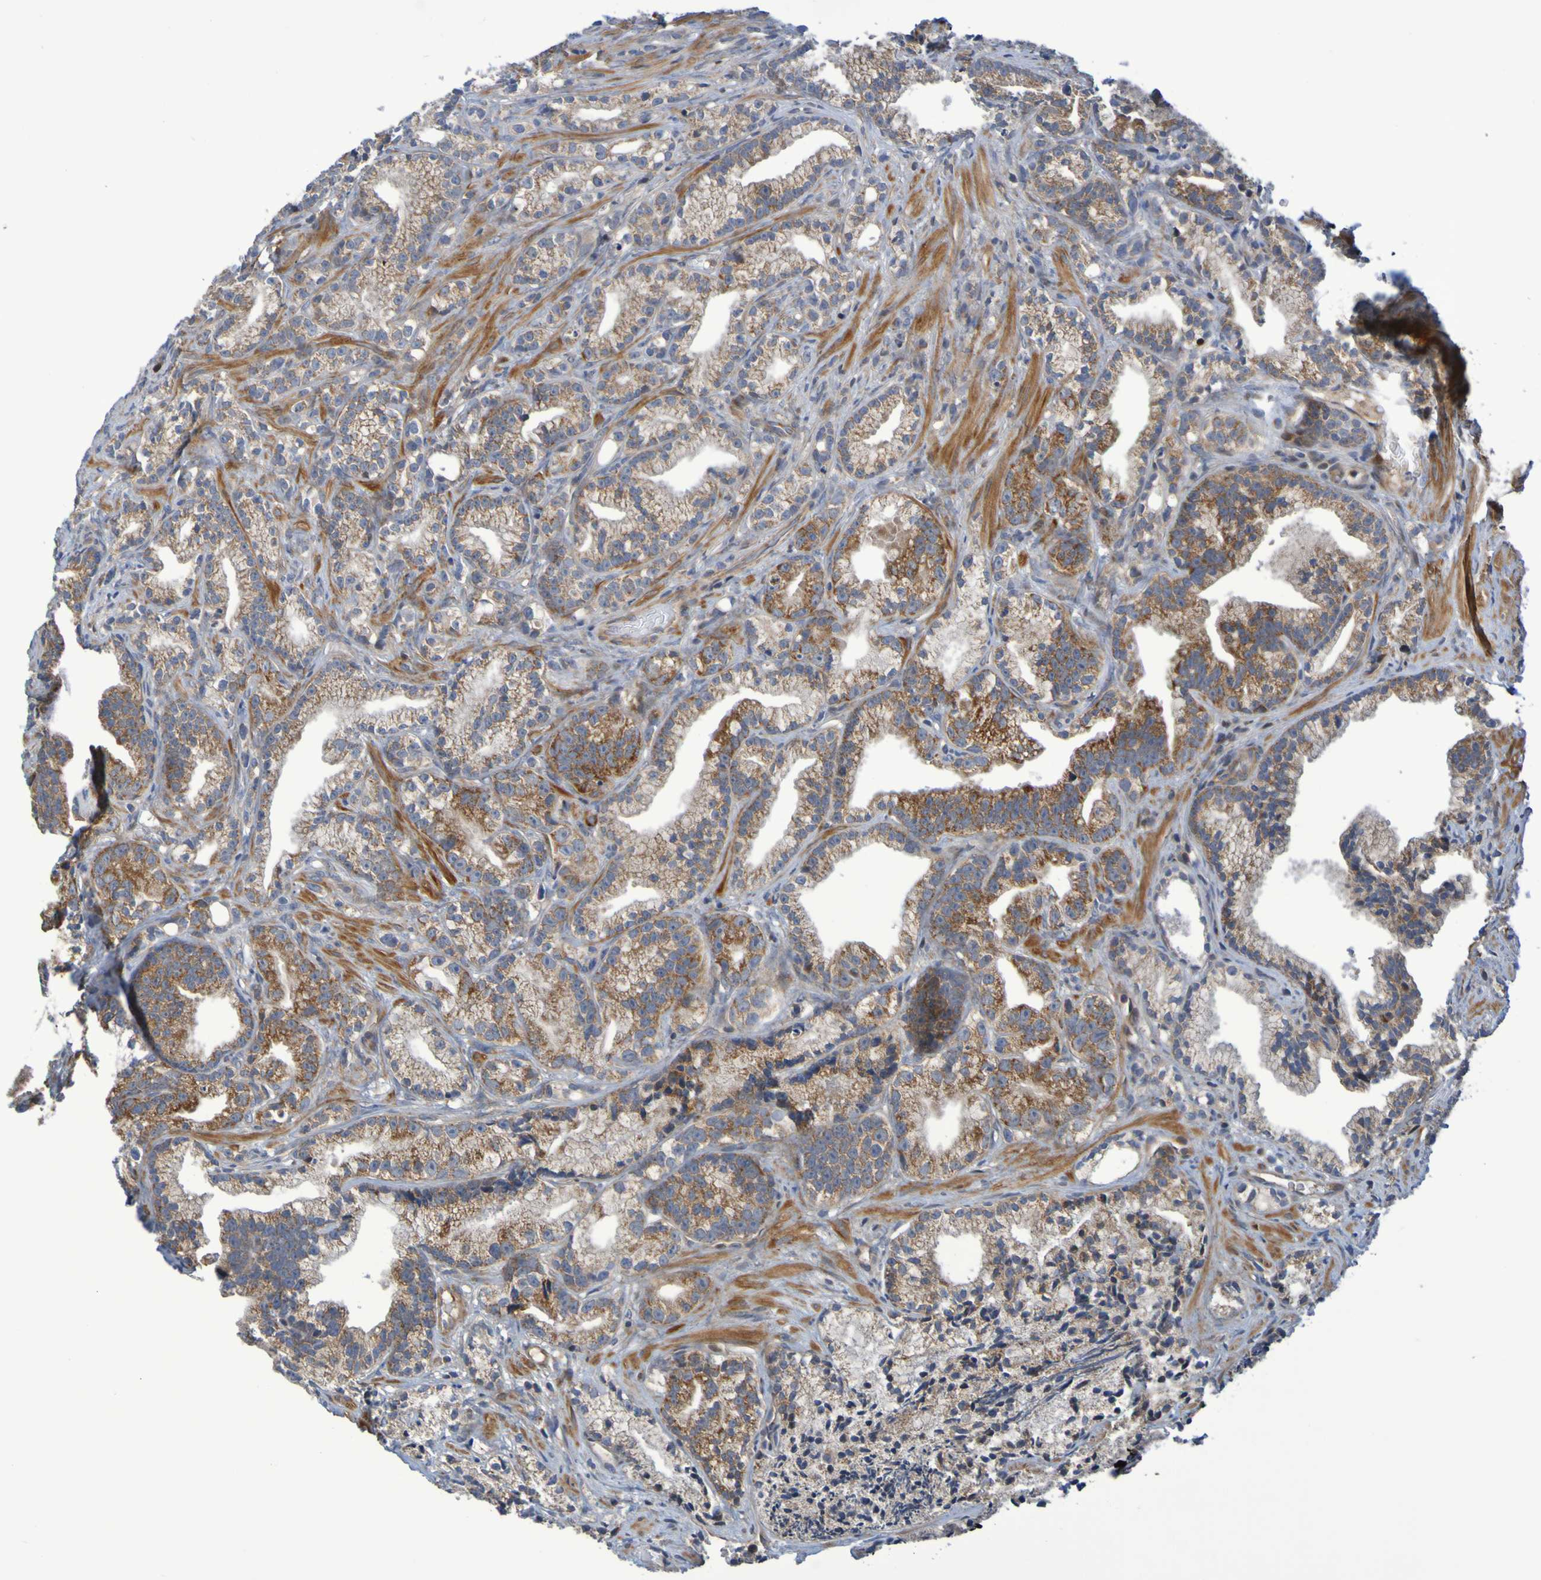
{"staining": {"intensity": "moderate", "quantity": ">75%", "location": "cytoplasmic/membranous"}, "tissue": "prostate cancer", "cell_type": "Tumor cells", "image_type": "cancer", "snomed": [{"axis": "morphology", "description": "Adenocarcinoma, Low grade"}, {"axis": "topography", "description": "Prostate"}], "caption": "Immunohistochemistry staining of prostate cancer (adenocarcinoma (low-grade)), which demonstrates medium levels of moderate cytoplasmic/membranous staining in approximately >75% of tumor cells indicating moderate cytoplasmic/membranous protein staining. The staining was performed using DAB (brown) for protein detection and nuclei were counterstained in hematoxylin (blue).", "gene": "CCDC51", "patient": {"sex": "male", "age": 89}}